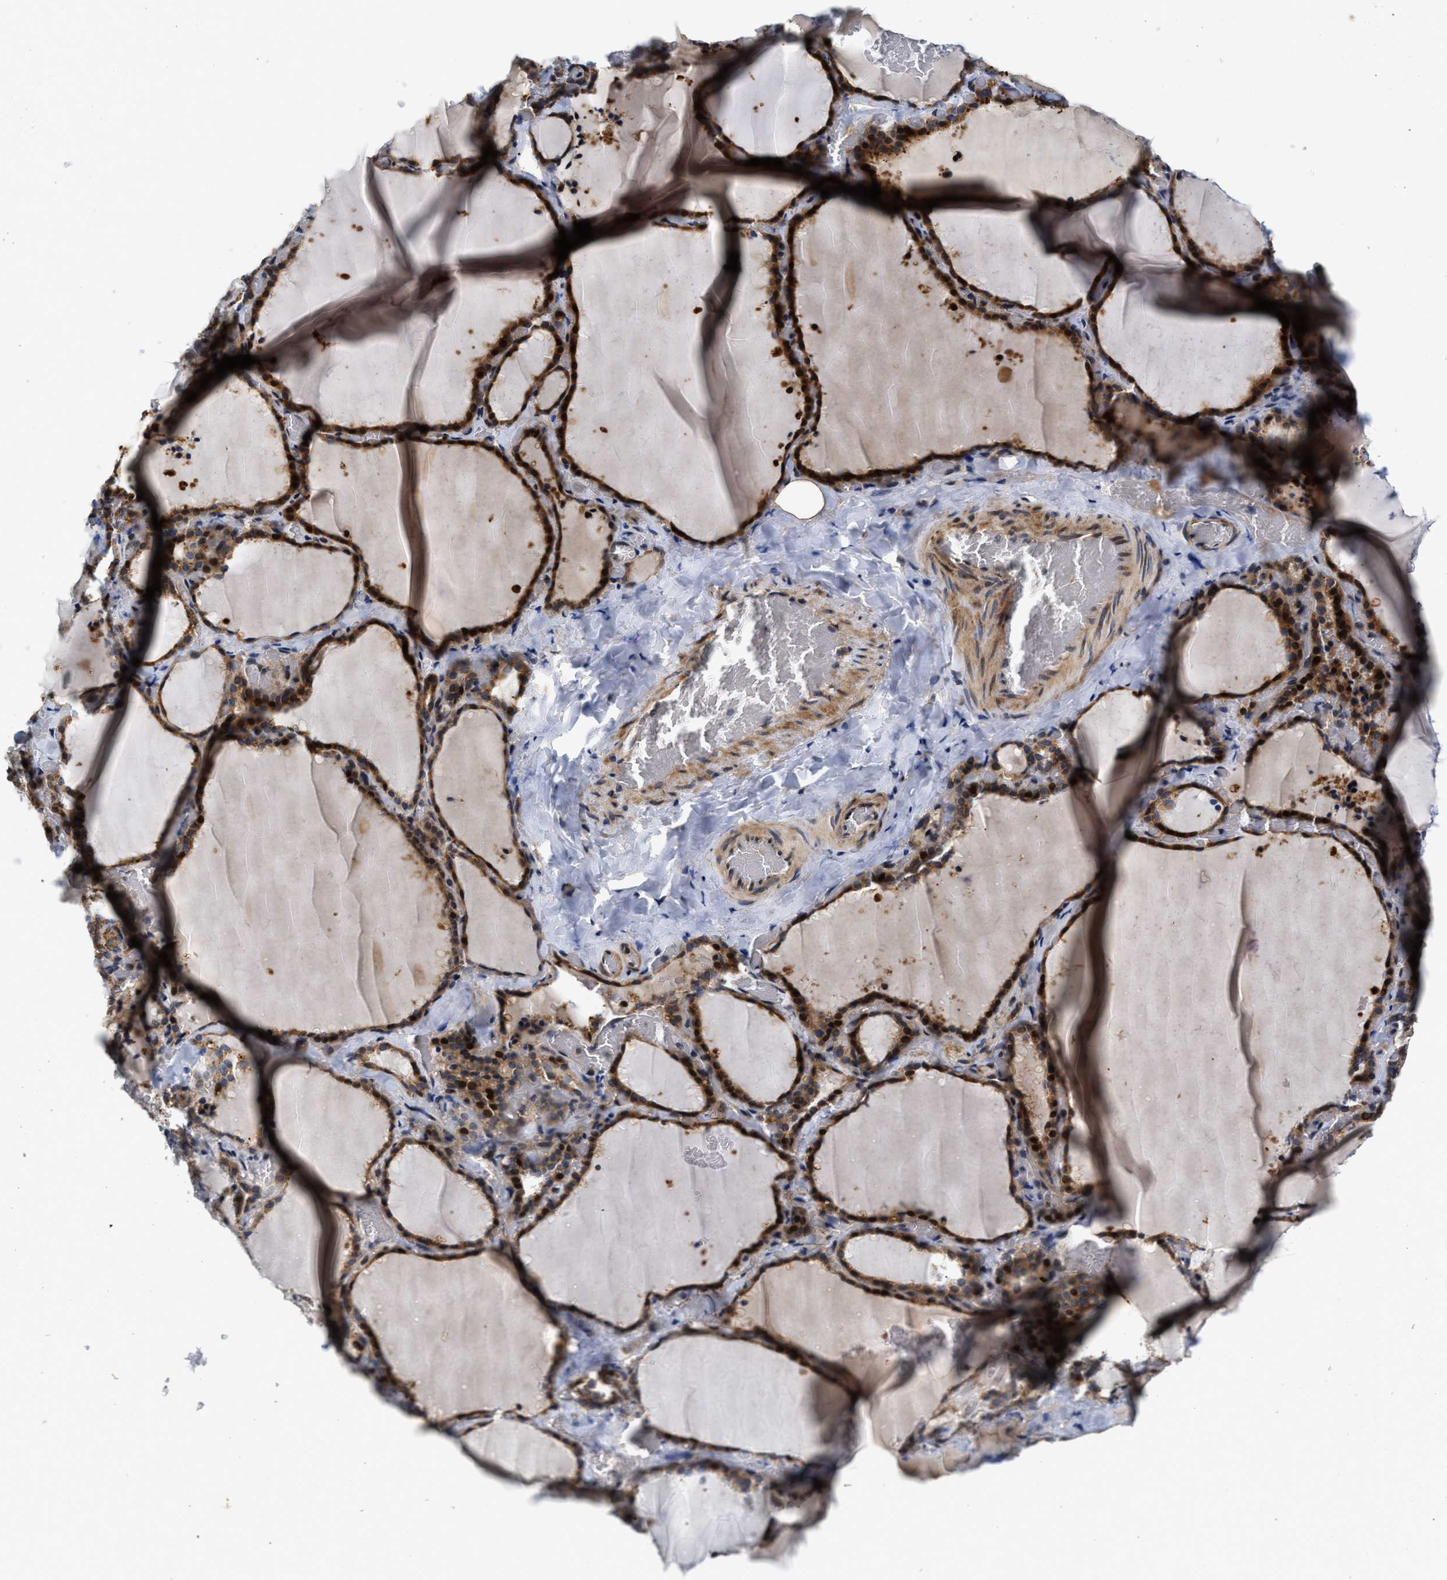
{"staining": {"intensity": "strong", "quantity": "25%-75%", "location": "cytoplasmic/membranous,nuclear"}, "tissue": "thyroid gland", "cell_type": "Glandular cells", "image_type": "normal", "snomed": [{"axis": "morphology", "description": "Normal tissue, NOS"}, {"axis": "topography", "description": "Thyroid gland"}], "caption": "Thyroid gland stained for a protein displays strong cytoplasmic/membranous,nuclear positivity in glandular cells.", "gene": "SCYL2", "patient": {"sex": "female", "age": 22}}